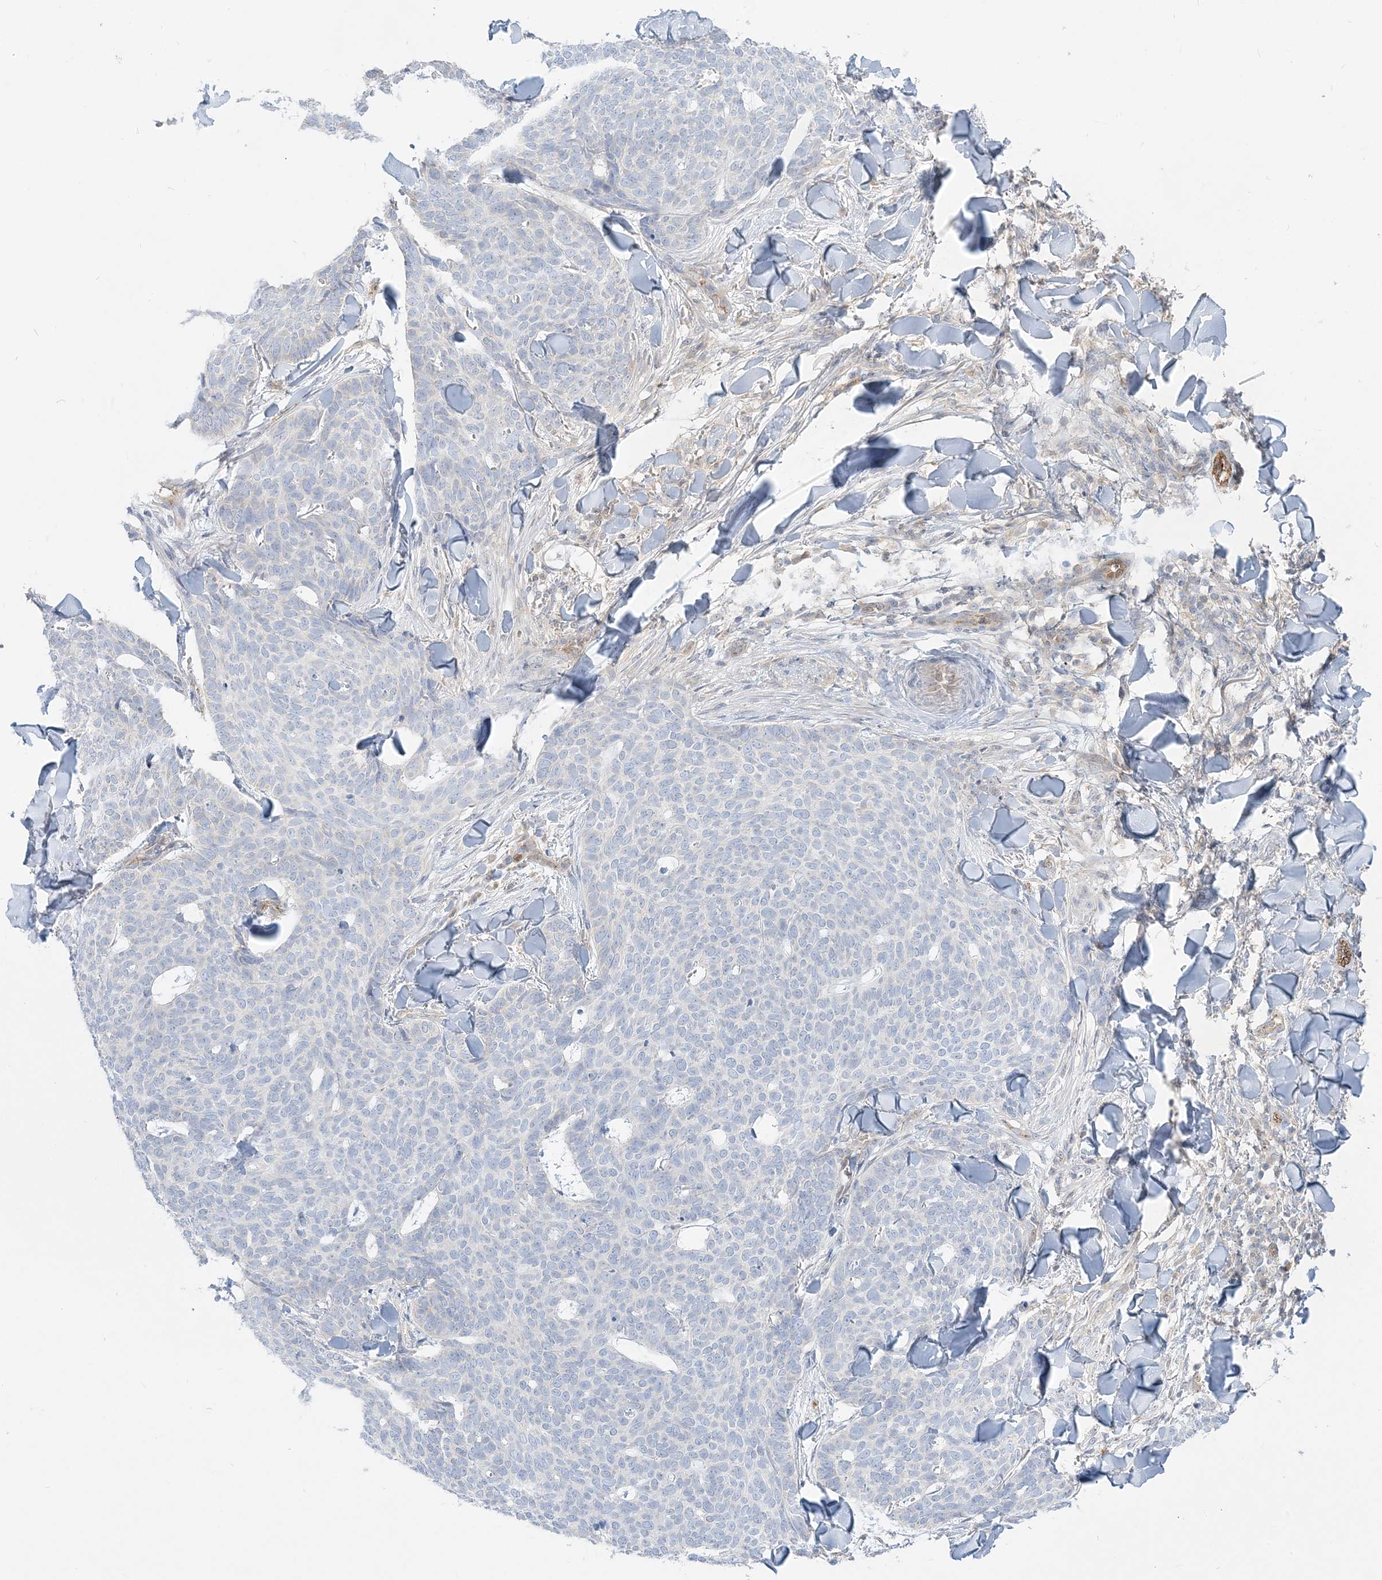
{"staining": {"intensity": "negative", "quantity": "none", "location": "none"}, "tissue": "skin cancer", "cell_type": "Tumor cells", "image_type": "cancer", "snomed": [{"axis": "morphology", "description": "Normal tissue, NOS"}, {"axis": "morphology", "description": "Basal cell carcinoma"}, {"axis": "topography", "description": "Skin"}], "caption": "The histopathology image exhibits no staining of tumor cells in basal cell carcinoma (skin).", "gene": "INPP1", "patient": {"sex": "male", "age": 50}}